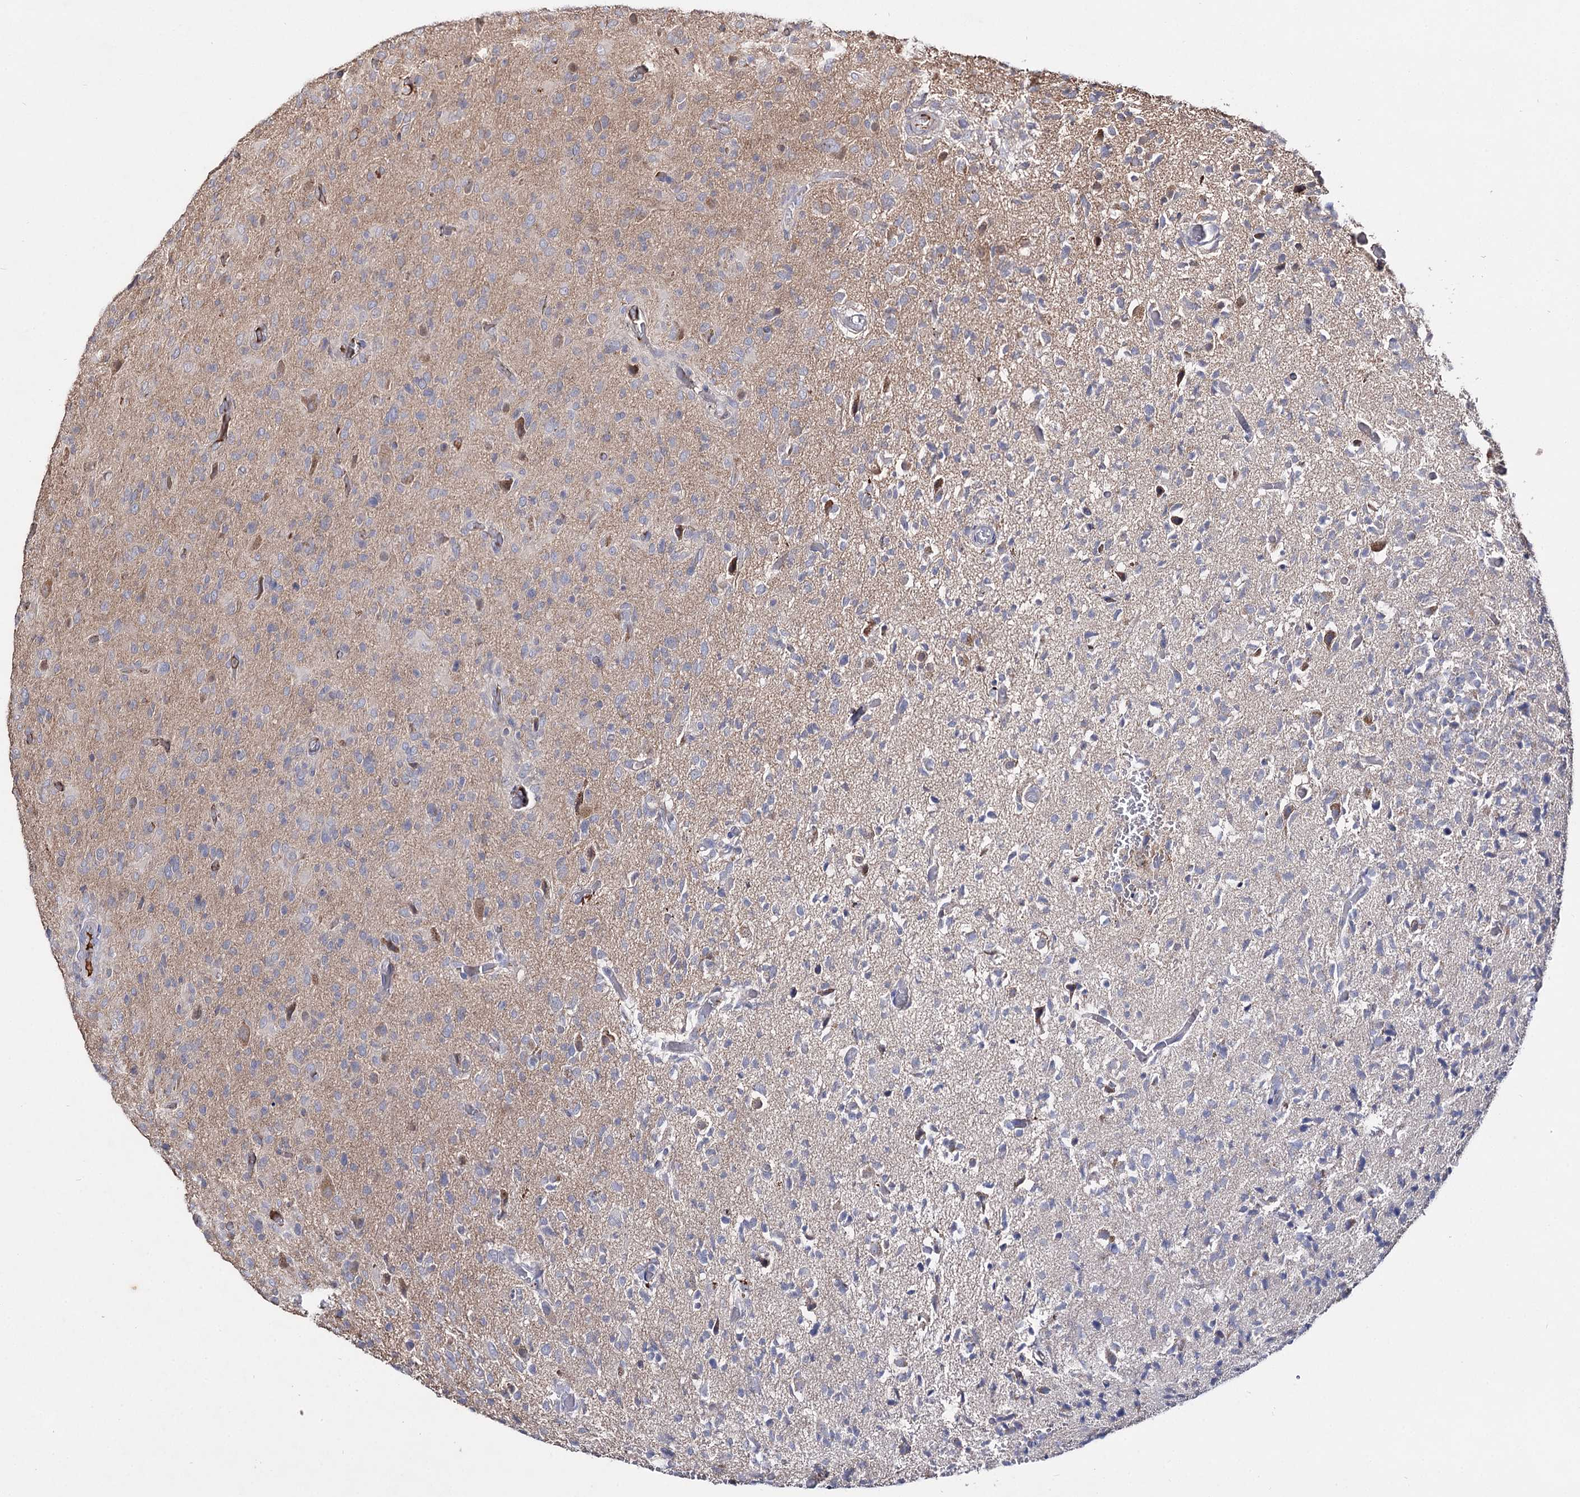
{"staining": {"intensity": "negative", "quantity": "none", "location": "none"}, "tissue": "glioma", "cell_type": "Tumor cells", "image_type": "cancer", "snomed": [{"axis": "morphology", "description": "Glioma, malignant, High grade"}, {"axis": "topography", "description": "Brain"}], "caption": "This image is of malignant glioma (high-grade) stained with IHC to label a protein in brown with the nuclei are counter-stained blue. There is no expression in tumor cells.", "gene": "ARFIP2", "patient": {"sex": "female", "age": 57}}